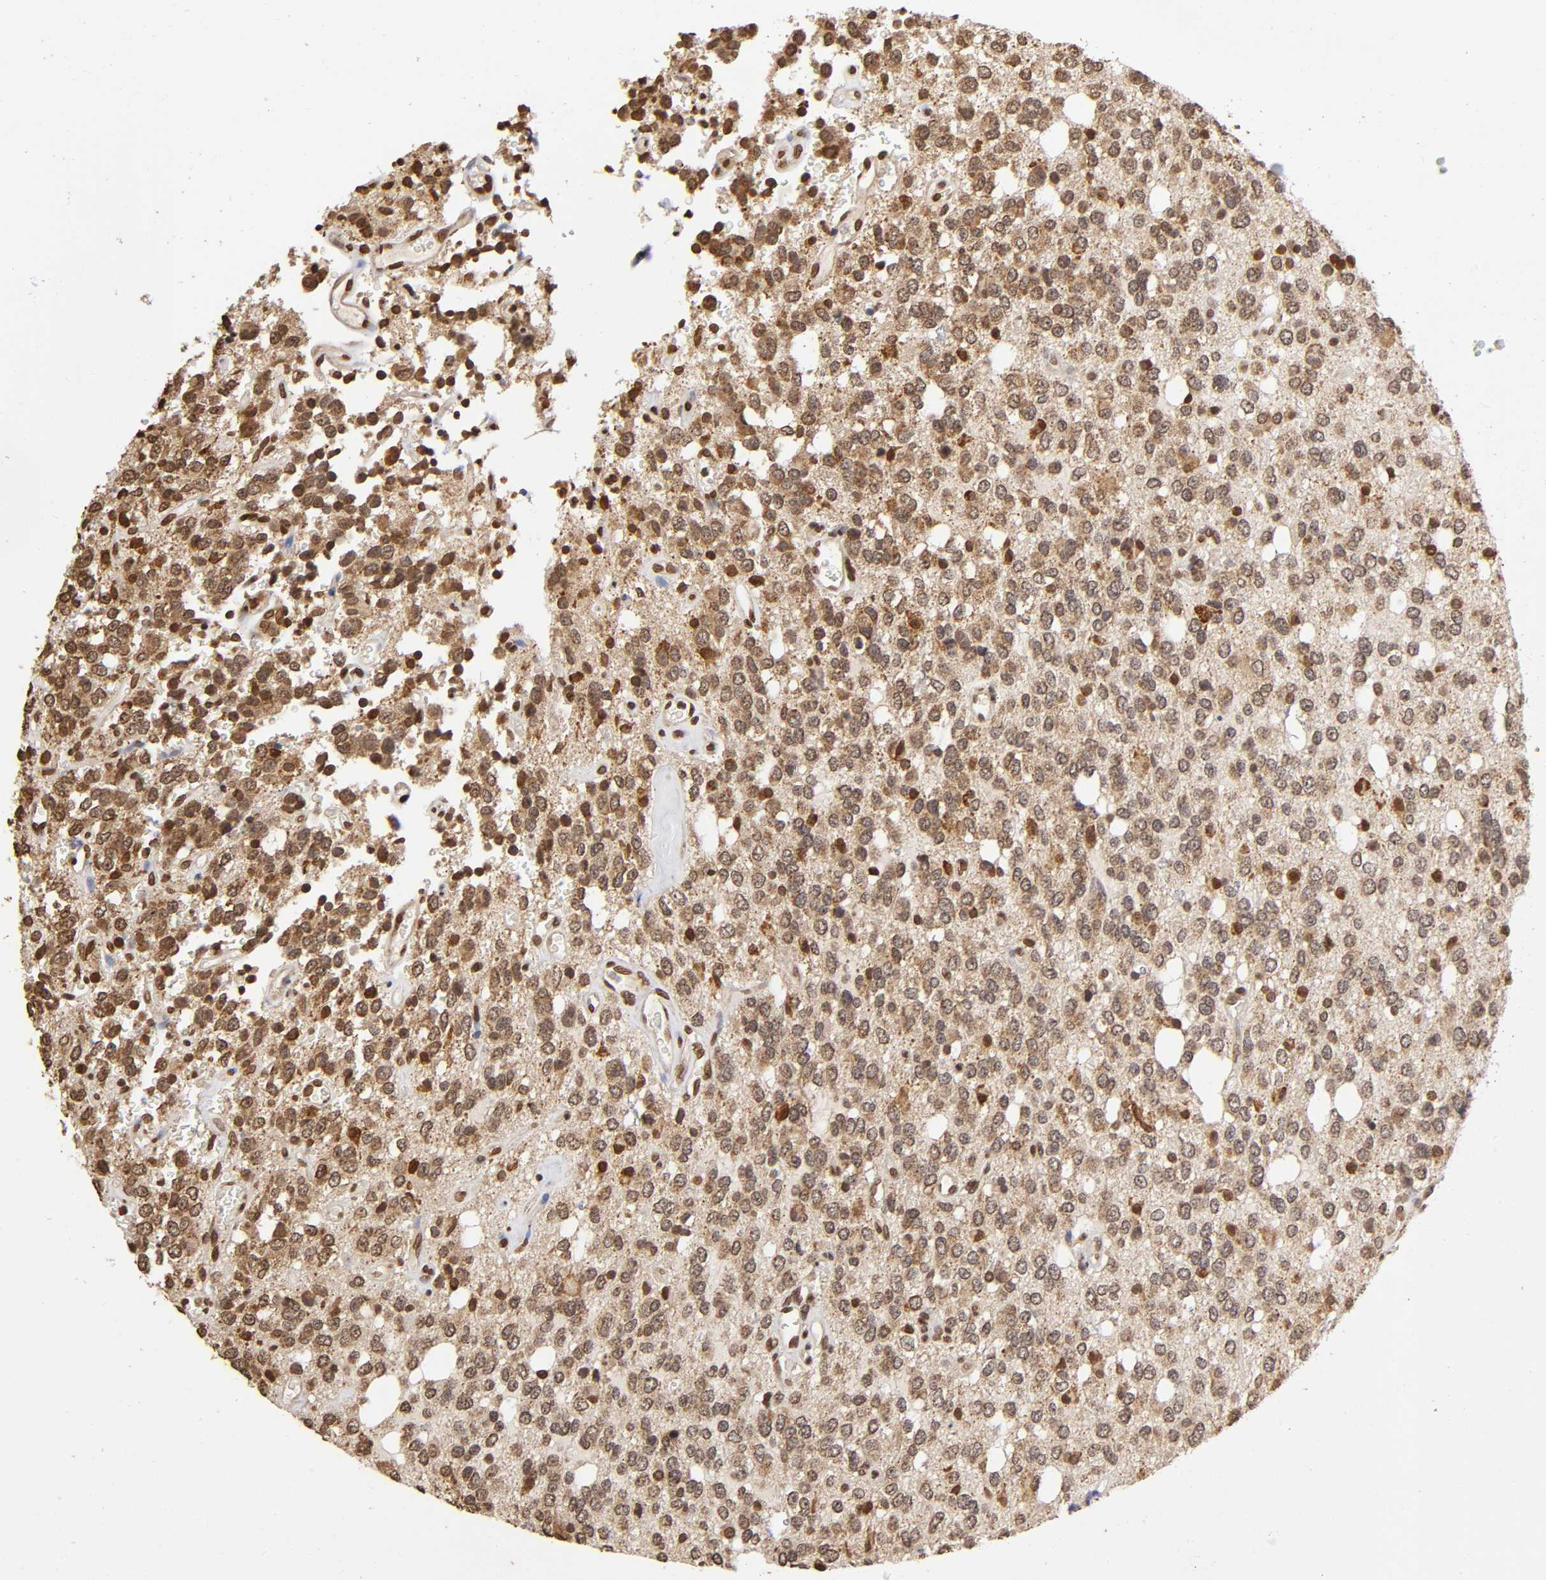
{"staining": {"intensity": "moderate", "quantity": ">75%", "location": "cytoplasmic/membranous,nuclear"}, "tissue": "glioma", "cell_type": "Tumor cells", "image_type": "cancer", "snomed": [{"axis": "morphology", "description": "Glioma, malignant, High grade"}, {"axis": "topography", "description": "Brain"}], "caption": "High-grade glioma (malignant) tissue displays moderate cytoplasmic/membranous and nuclear expression in about >75% of tumor cells The staining was performed using DAB to visualize the protein expression in brown, while the nuclei were stained in blue with hematoxylin (Magnification: 20x).", "gene": "MLLT6", "patient": {"sex": "male", "age": 47}}